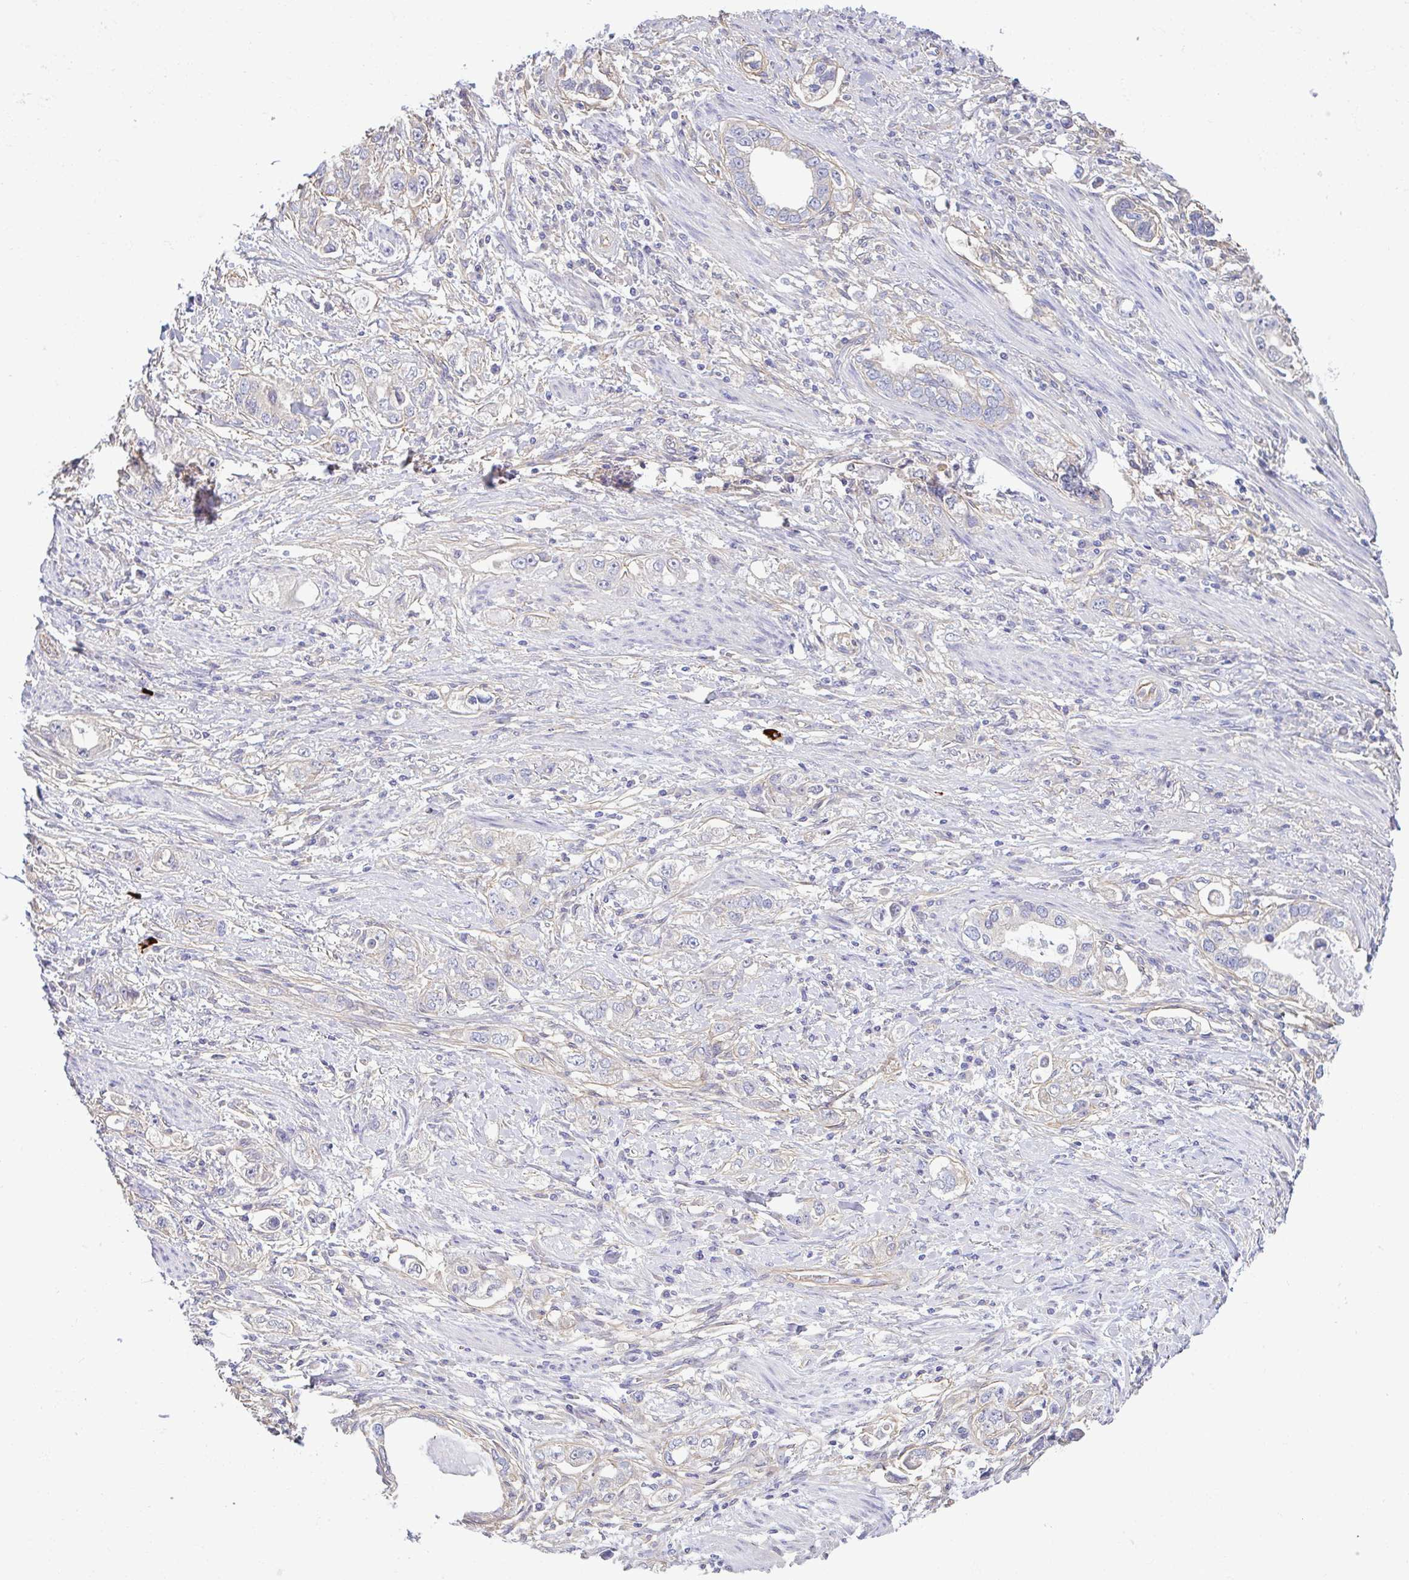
{"staining": {"intensity": "negative", "quantity": "none", "location": "none"}, "tissue": "stomach cancer", "cell_type": "Tumor cells", "image_type": "cancer", "snomed": [{"axis": "morphology", "description": "Adenocarcinoma, NOS"}, {"axis": "topography", "description": "Stomach, lower"}], "caption": "Image shows no protein expression in tumor cells of stomach adenocarcinoma tissue.", "gene": "PLCD4", "patient": {"sex": "female", "age": 93}}